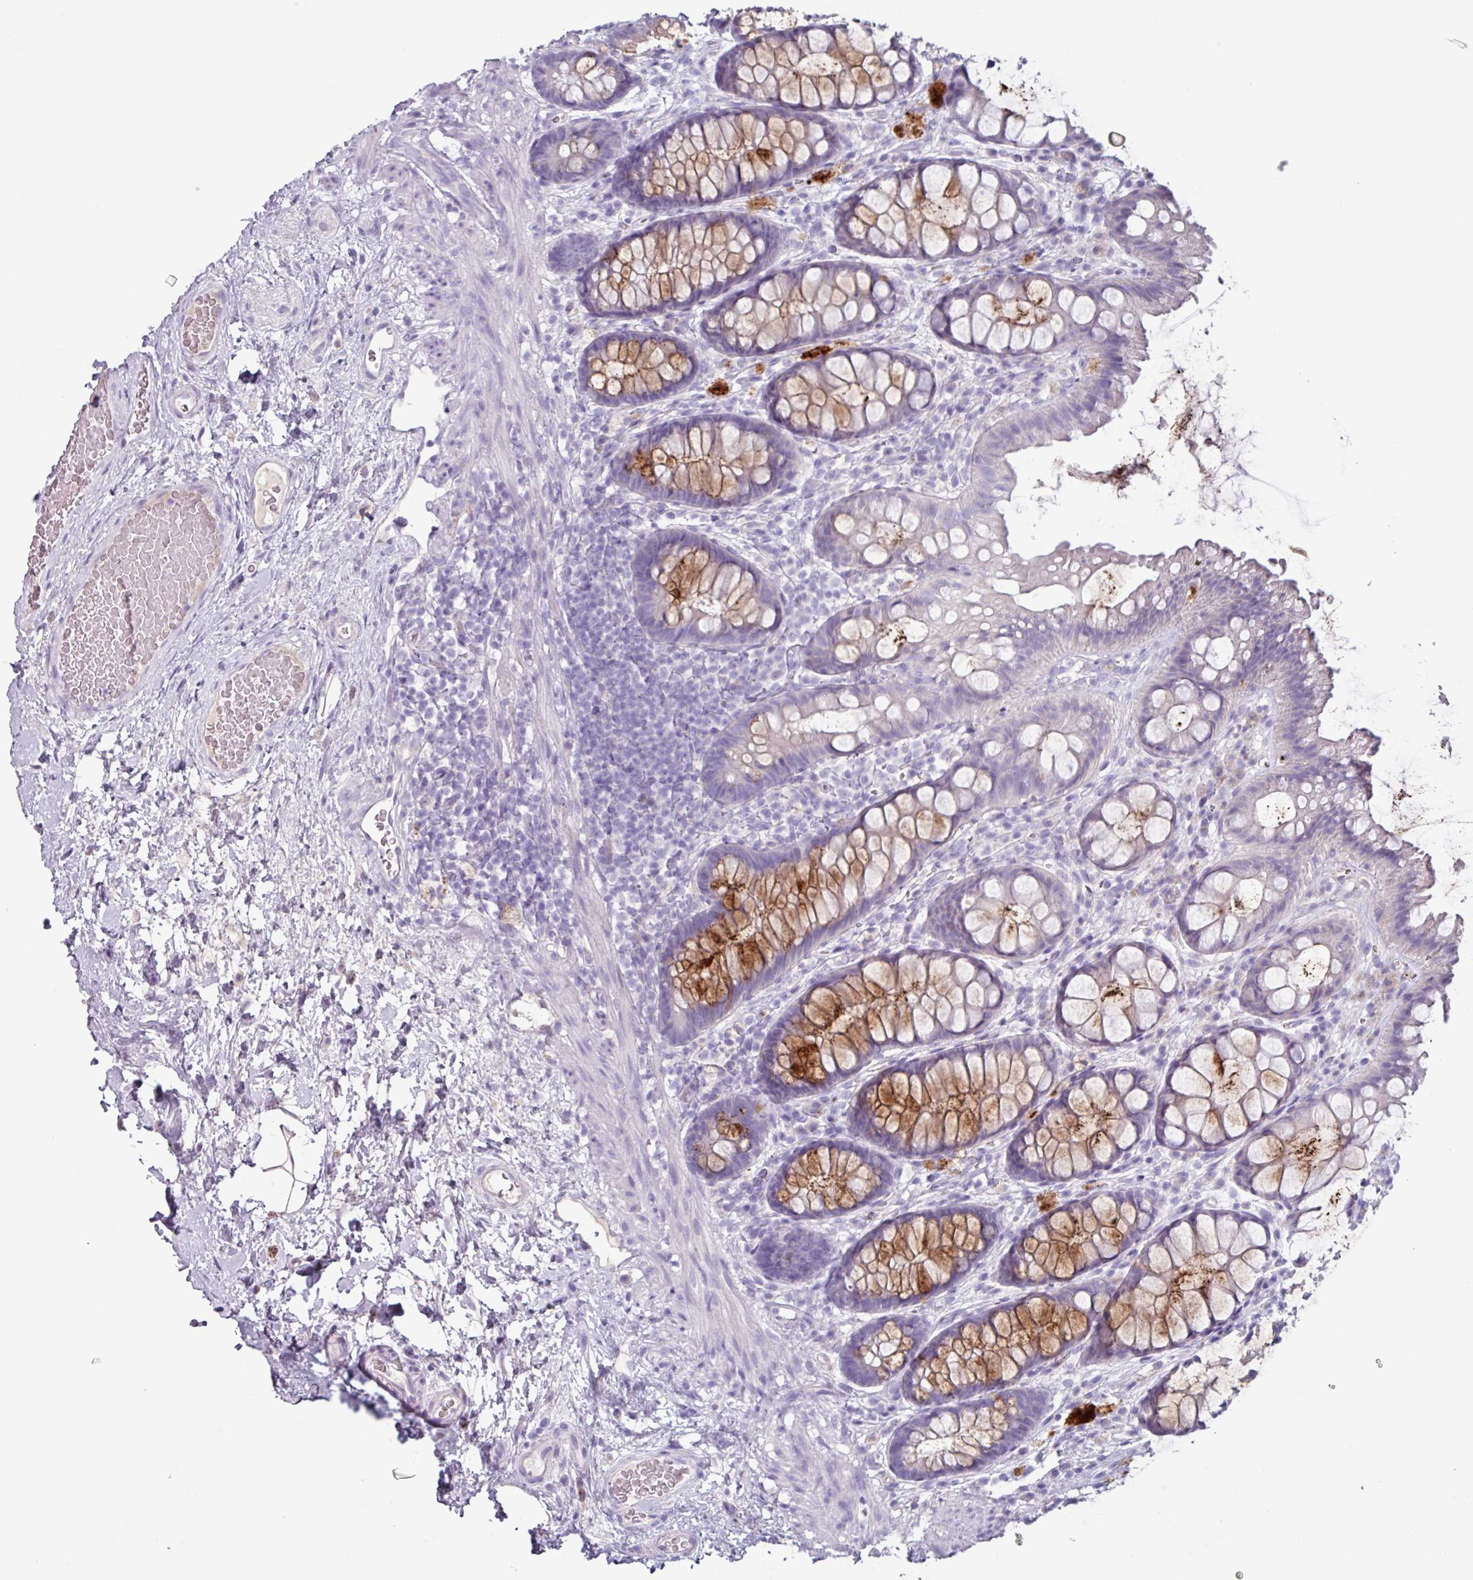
{"staining": {"intensity": "strong", "quantity": "25%-75%", "location": "cytoplasmic/membranous"}, "tissue": "rectum", "cell_type": "Glandular cells", "image_type": "normal", "snomed": [{"axis": "morphology", "description": "Normal tissue, NOS"}, {"axis": "topography", "description": "Rectum"}], "caption": "Approximately 25%-75% of glandular cells in unremarkable rectum exhibit strong cytoplasmic/membranous protein staining as visualized by brown immunohistochemical staining.", "gene": "OR2T10", "patient": {"sex": "female", "age": 67}}